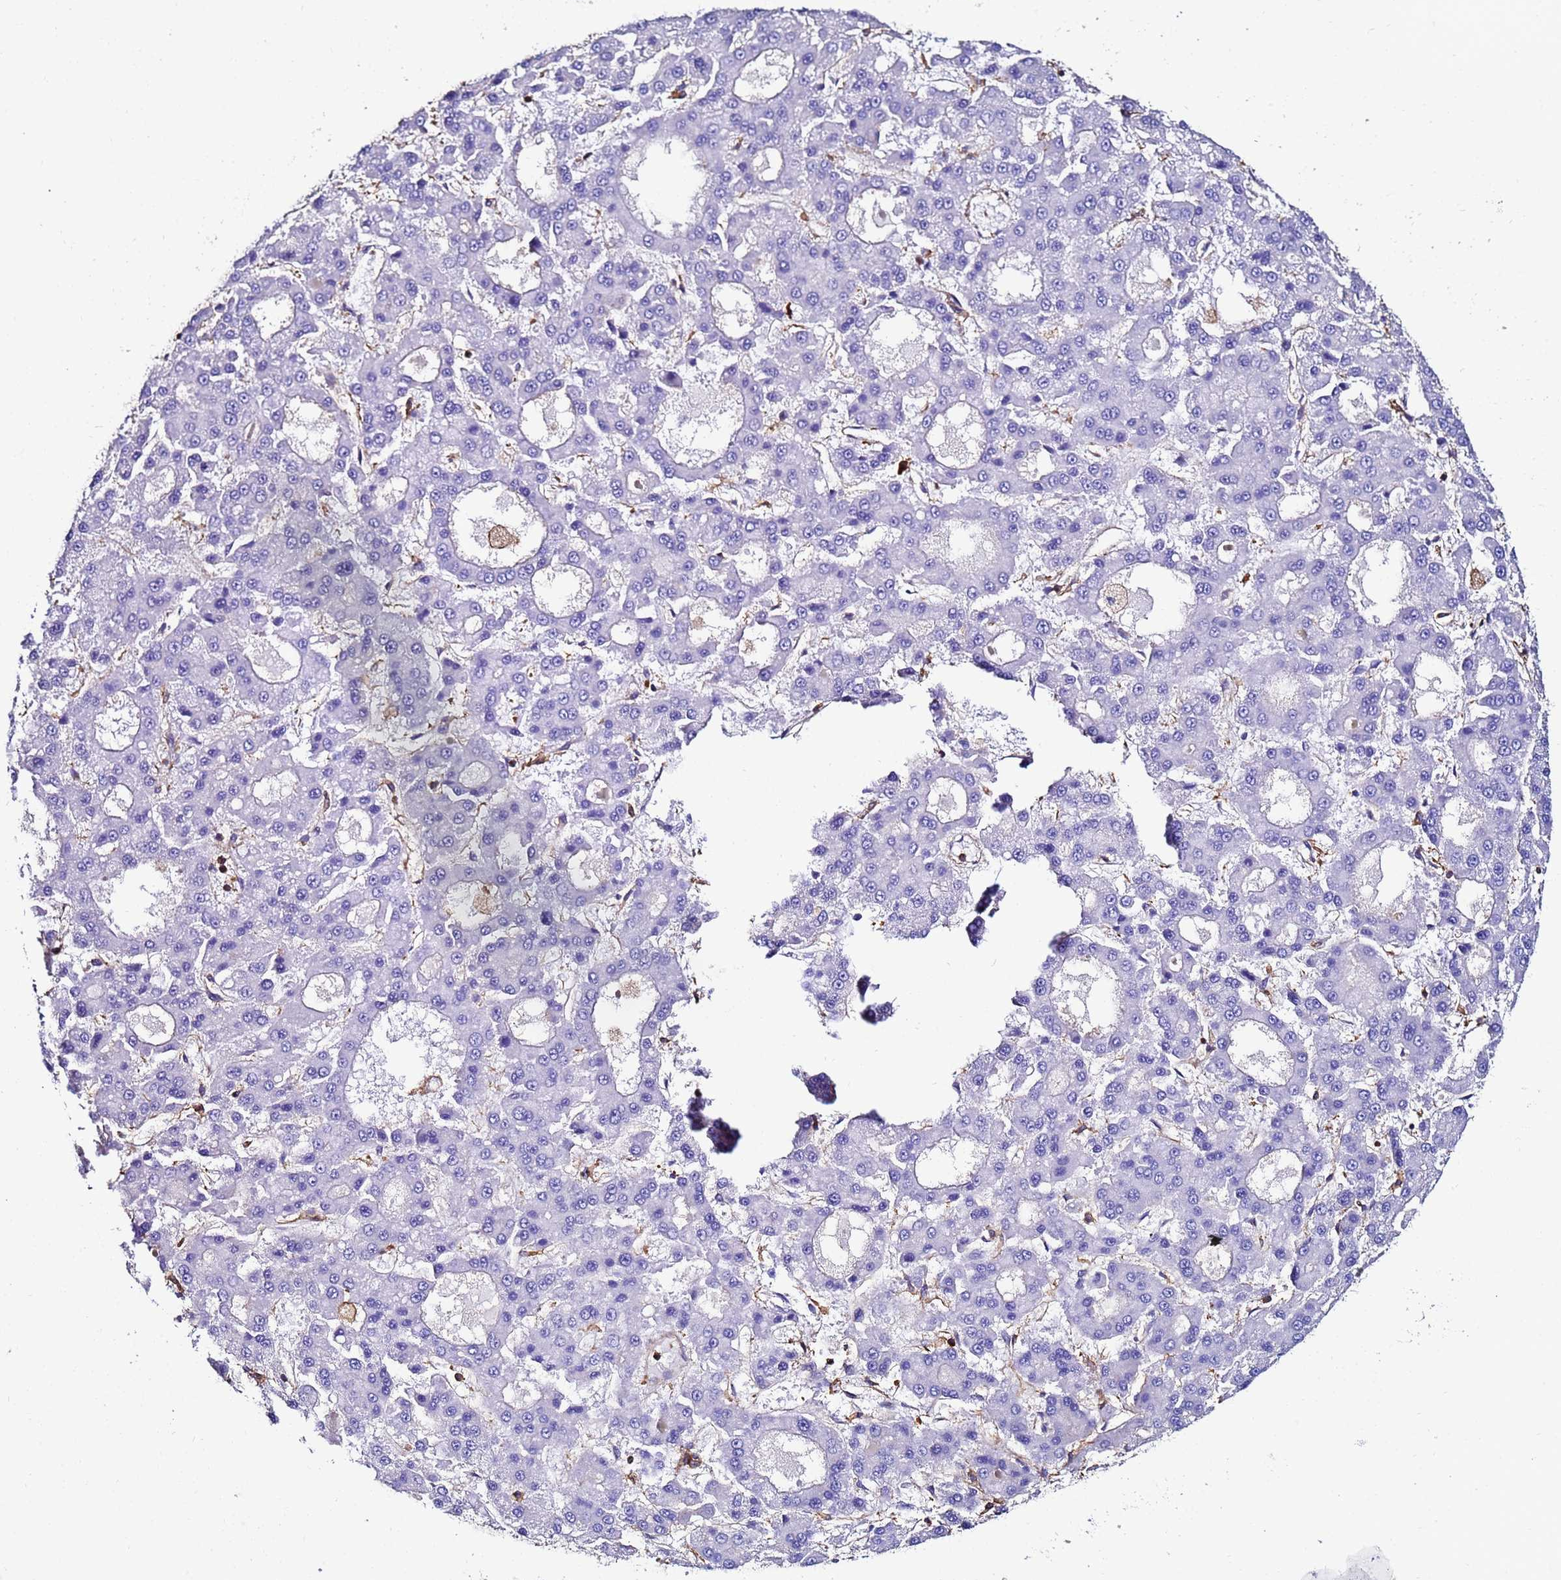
{"staining": {"intensity": "negative", "quantity": "none", "location": "none"}, "tissue": "liver cancer", "cell_type": "Tumor cells", "image_type": "cancer", "snomed": [{"axis": "morphology", "description": "Carcinoma, Hepatocellular, NOS"}, {"axis": "topography", "description": "Liver"}], "caption": "A high-resolution photomicrograph shows immunohistochemistry (IHC) staining of liver hepatocellular carcinoma, which demonstrates no significant staining in tumor cells.", "gene": "ACTB", "patient": {"sex": "male", "age": 70}}